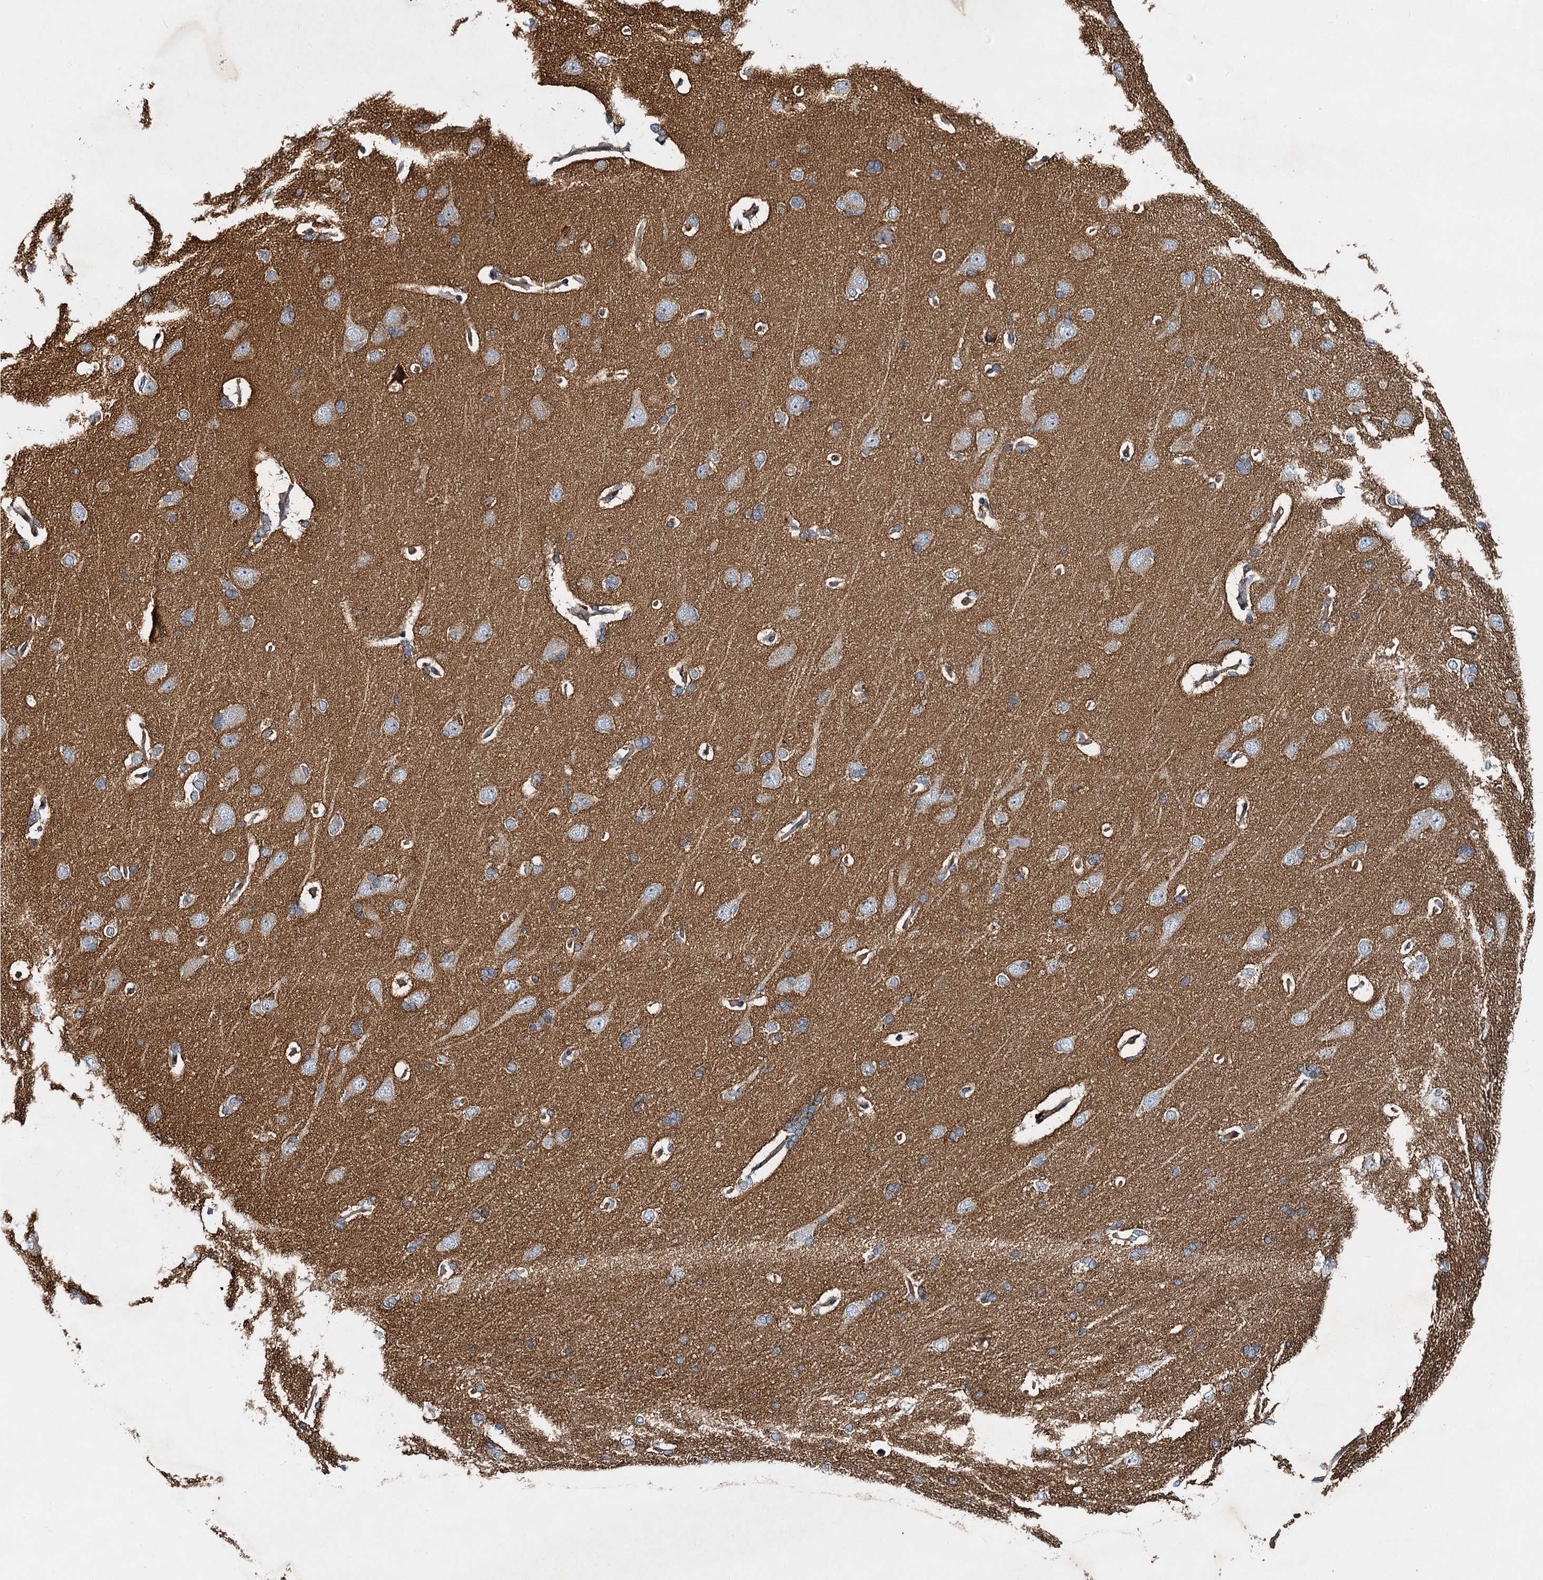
{"staining": {"intensity": "moderate", "quantity": ">75%", "location": "cytoplasmic/membranous"}, "tissue": "cerebral cortex", "cell_type": "Endothelial cells", "image_type": "normal", "snomed": [{"axis": "morphology", "description": "Normal tissue, NOS"}, {"axis": "topography", "description": "Cerebral cortex"}], "caption": "This micrograph displays immunohistochemistry (IHC) staining of unremarkable human cerebral cortex, with medium moderate cytoplasmic/membranous staining in approximately >75% of endothelial cells.", "gene": "BCS1L", "patient": {"sex": "male", "age": 62}}